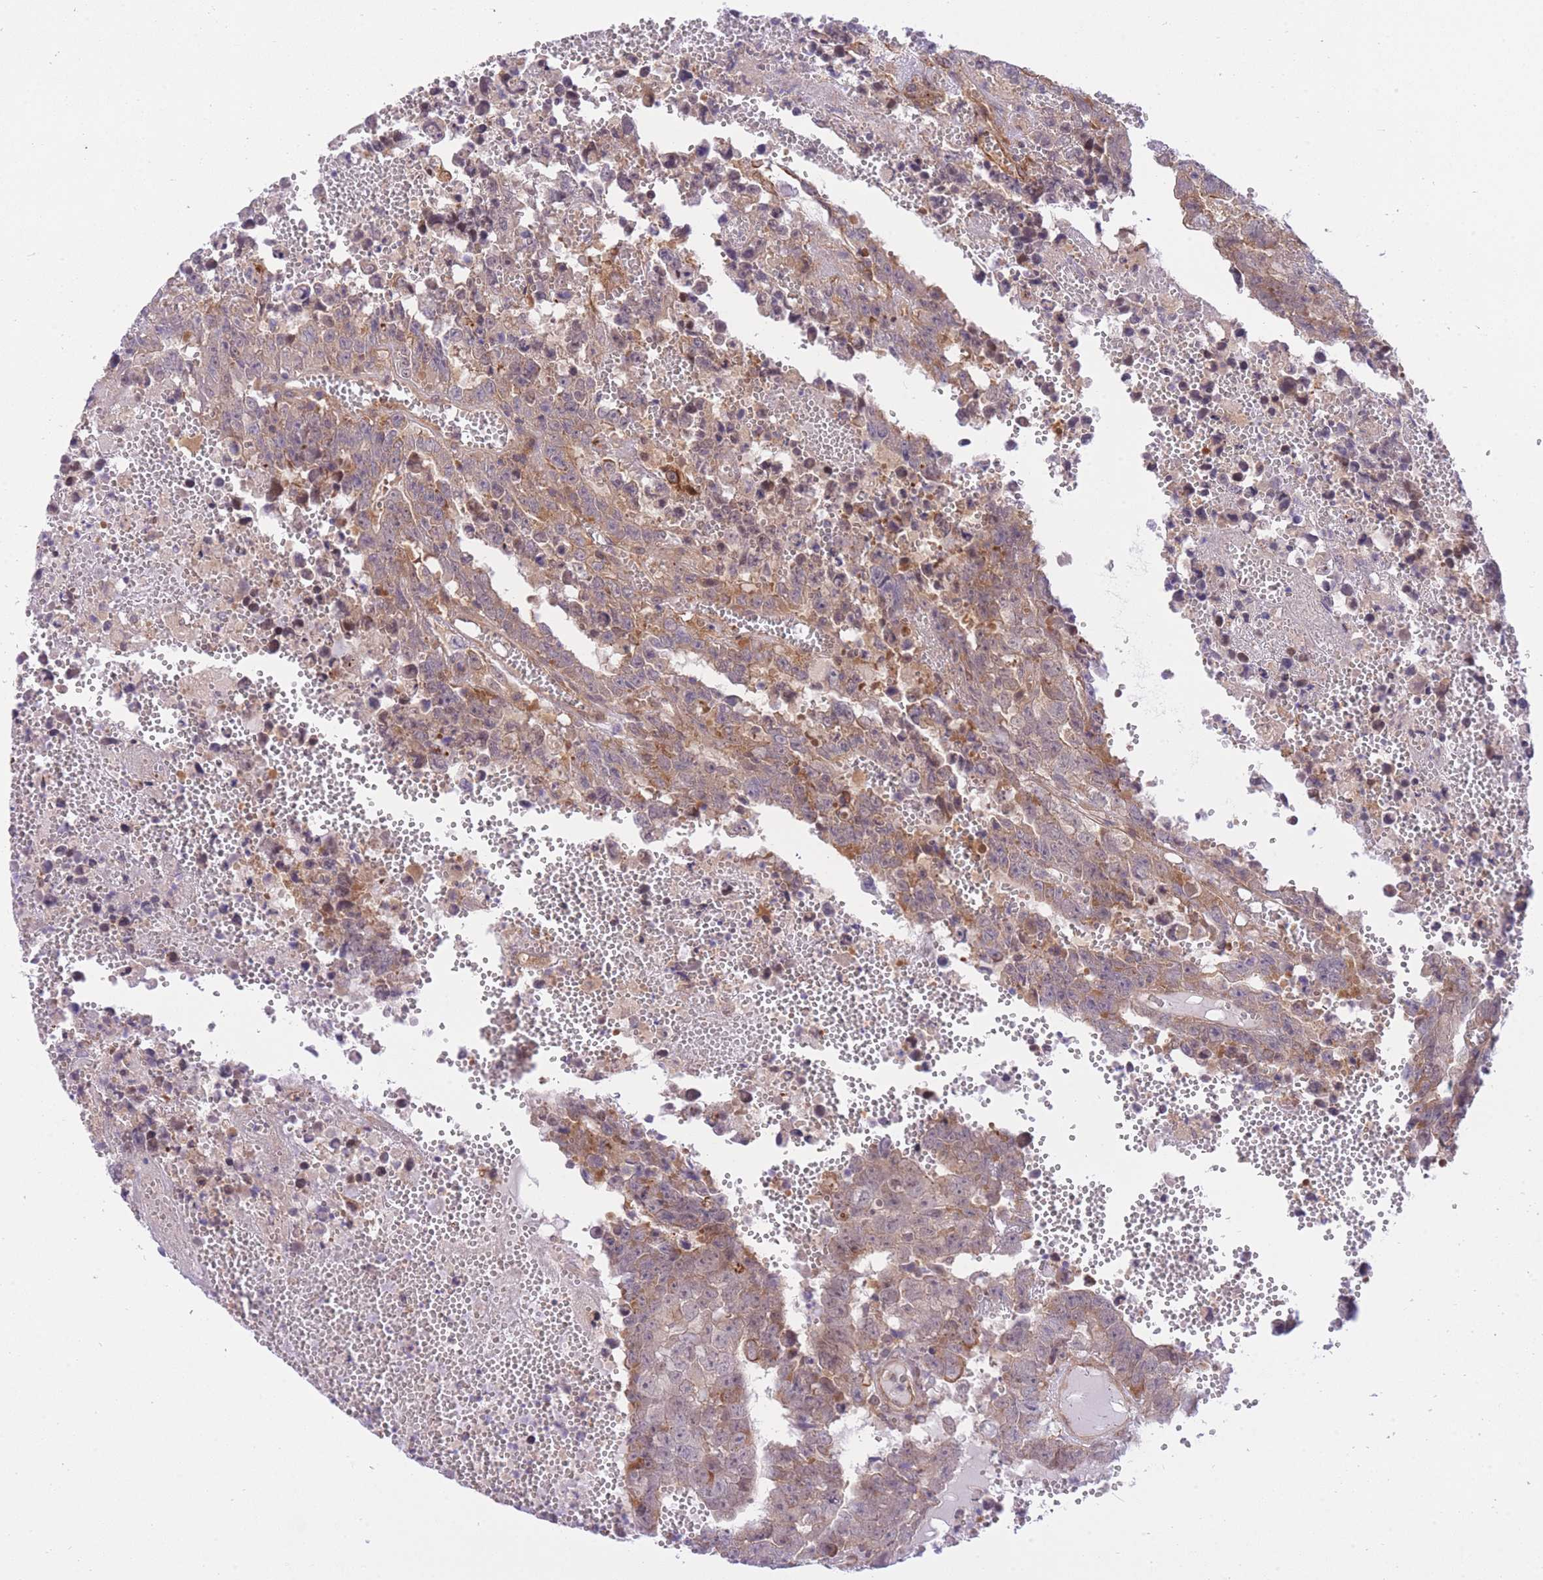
{"staining": {"intensity": "moderate", "quantity": "<25%", "location": "cytoplasmic/membranous"}, "tissue": "testis cancer", "cell_type": "Tumor cells", "image_type": "cancer", "snomed": [{"axis": "morphology", "description": "Carcinoma, Embryonal, NOS"}, {"axis": "topography", "description": "Testis"}], "caption": "Testis embryonal carcinoma stained with immunohistochemistry exhibits moderate cytoplasmic/membranous staining in approximately <25% of tumor cells.", "gene": "EIF2B2", "patient": {"sex": "male", "age": 25}}